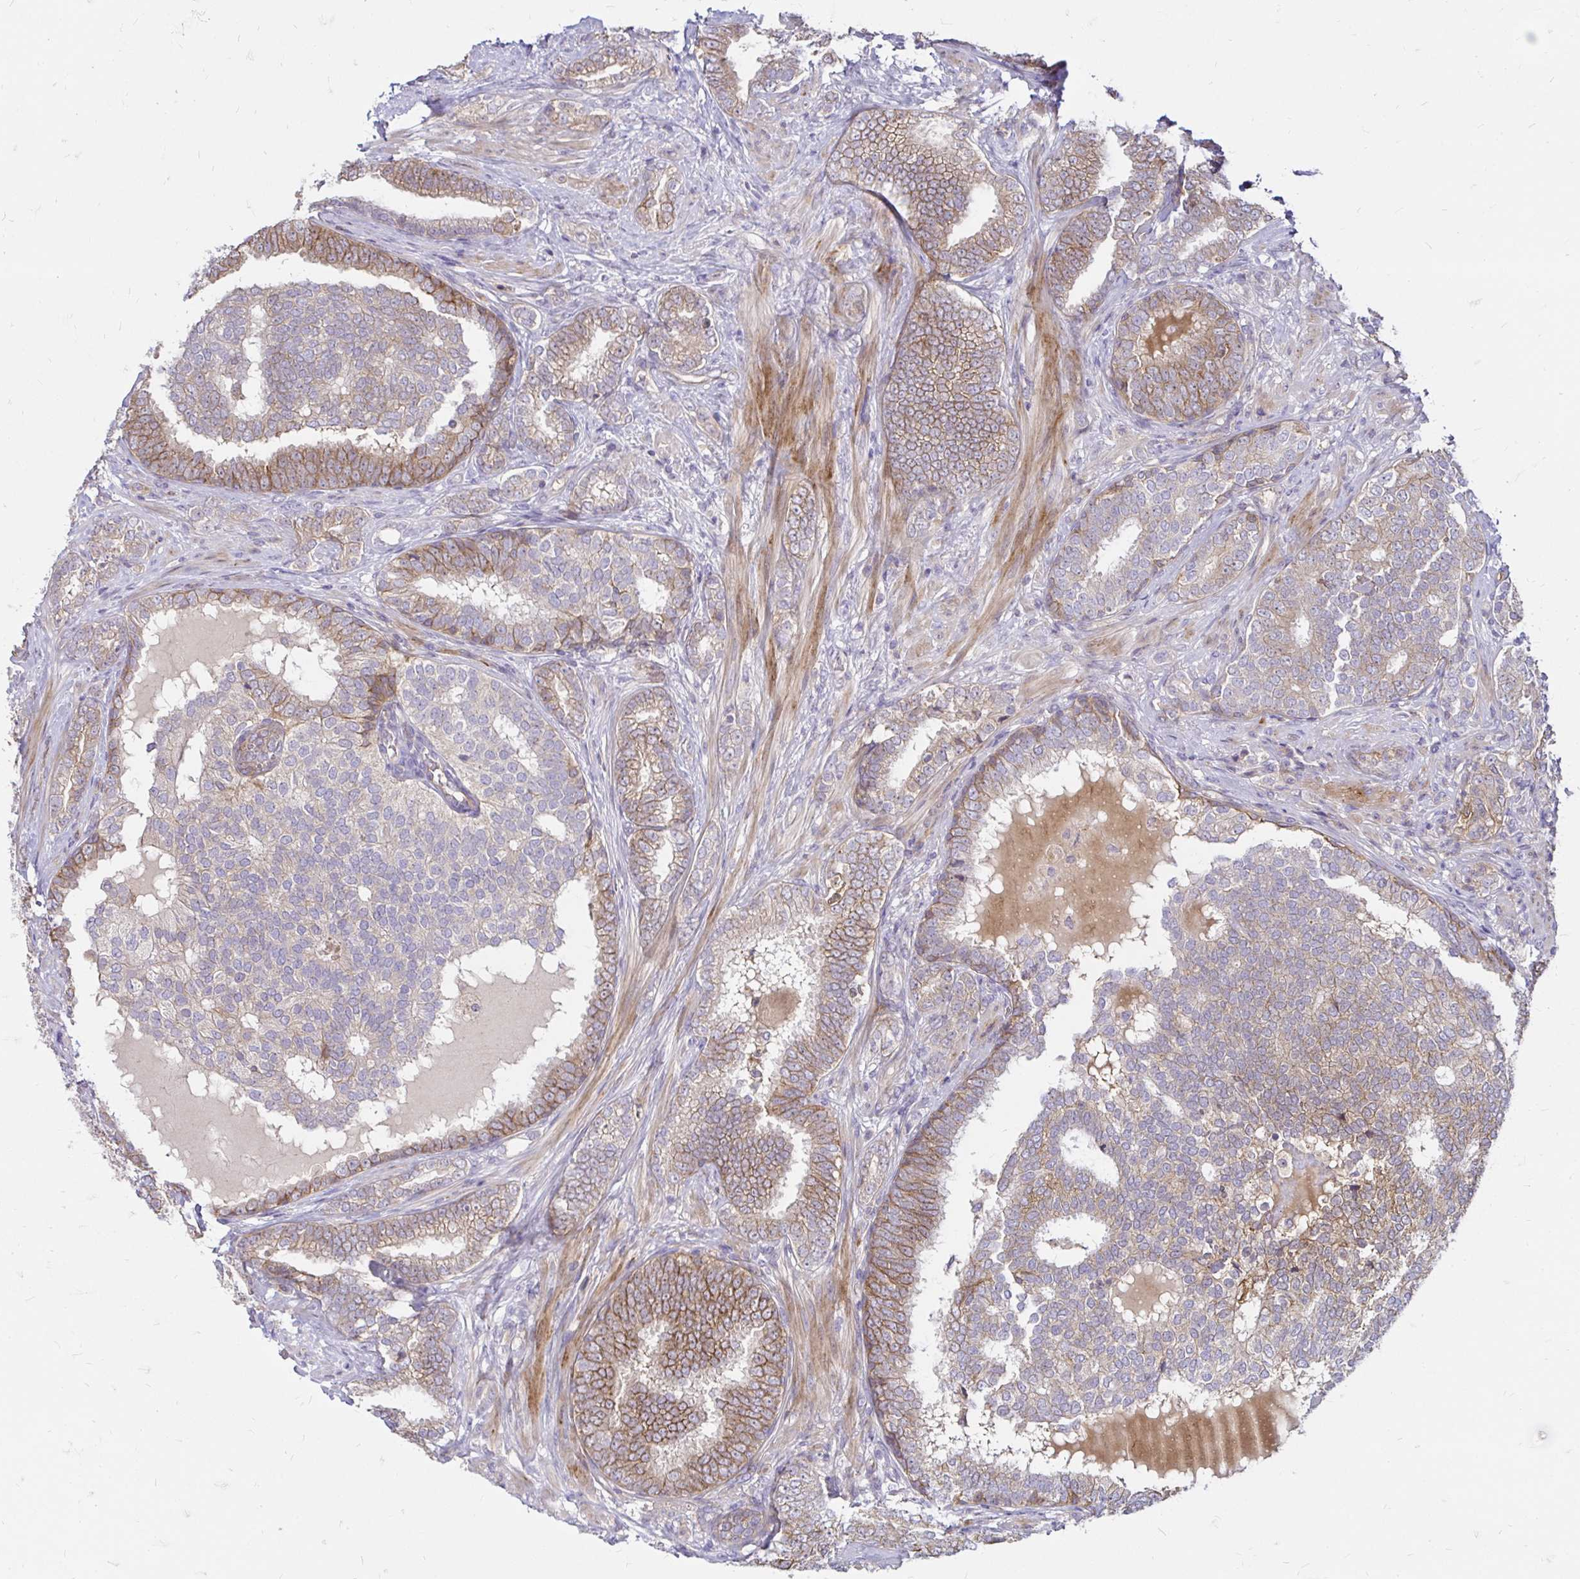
{"staining": {"intensity": "weak", "quantity": "<25%", "location": "cytoplasmic/membranous"}, "tissue": "prostate cancer", "cell_type": "Tumor cells", "image_type": "cancer", "snomed": [{"axis": "morphology", "description": "Adenocarcinoma, High grade"}, {"axis": "topography", "description": "Prostate"}], "caption": "Human prostate cancer (high-grade adenocarcinoma) stained for a protein using IHC displays no positivity in tumor cells.", "gene": "ITGA2", "patient": {"sex": "male", "age": 72}}